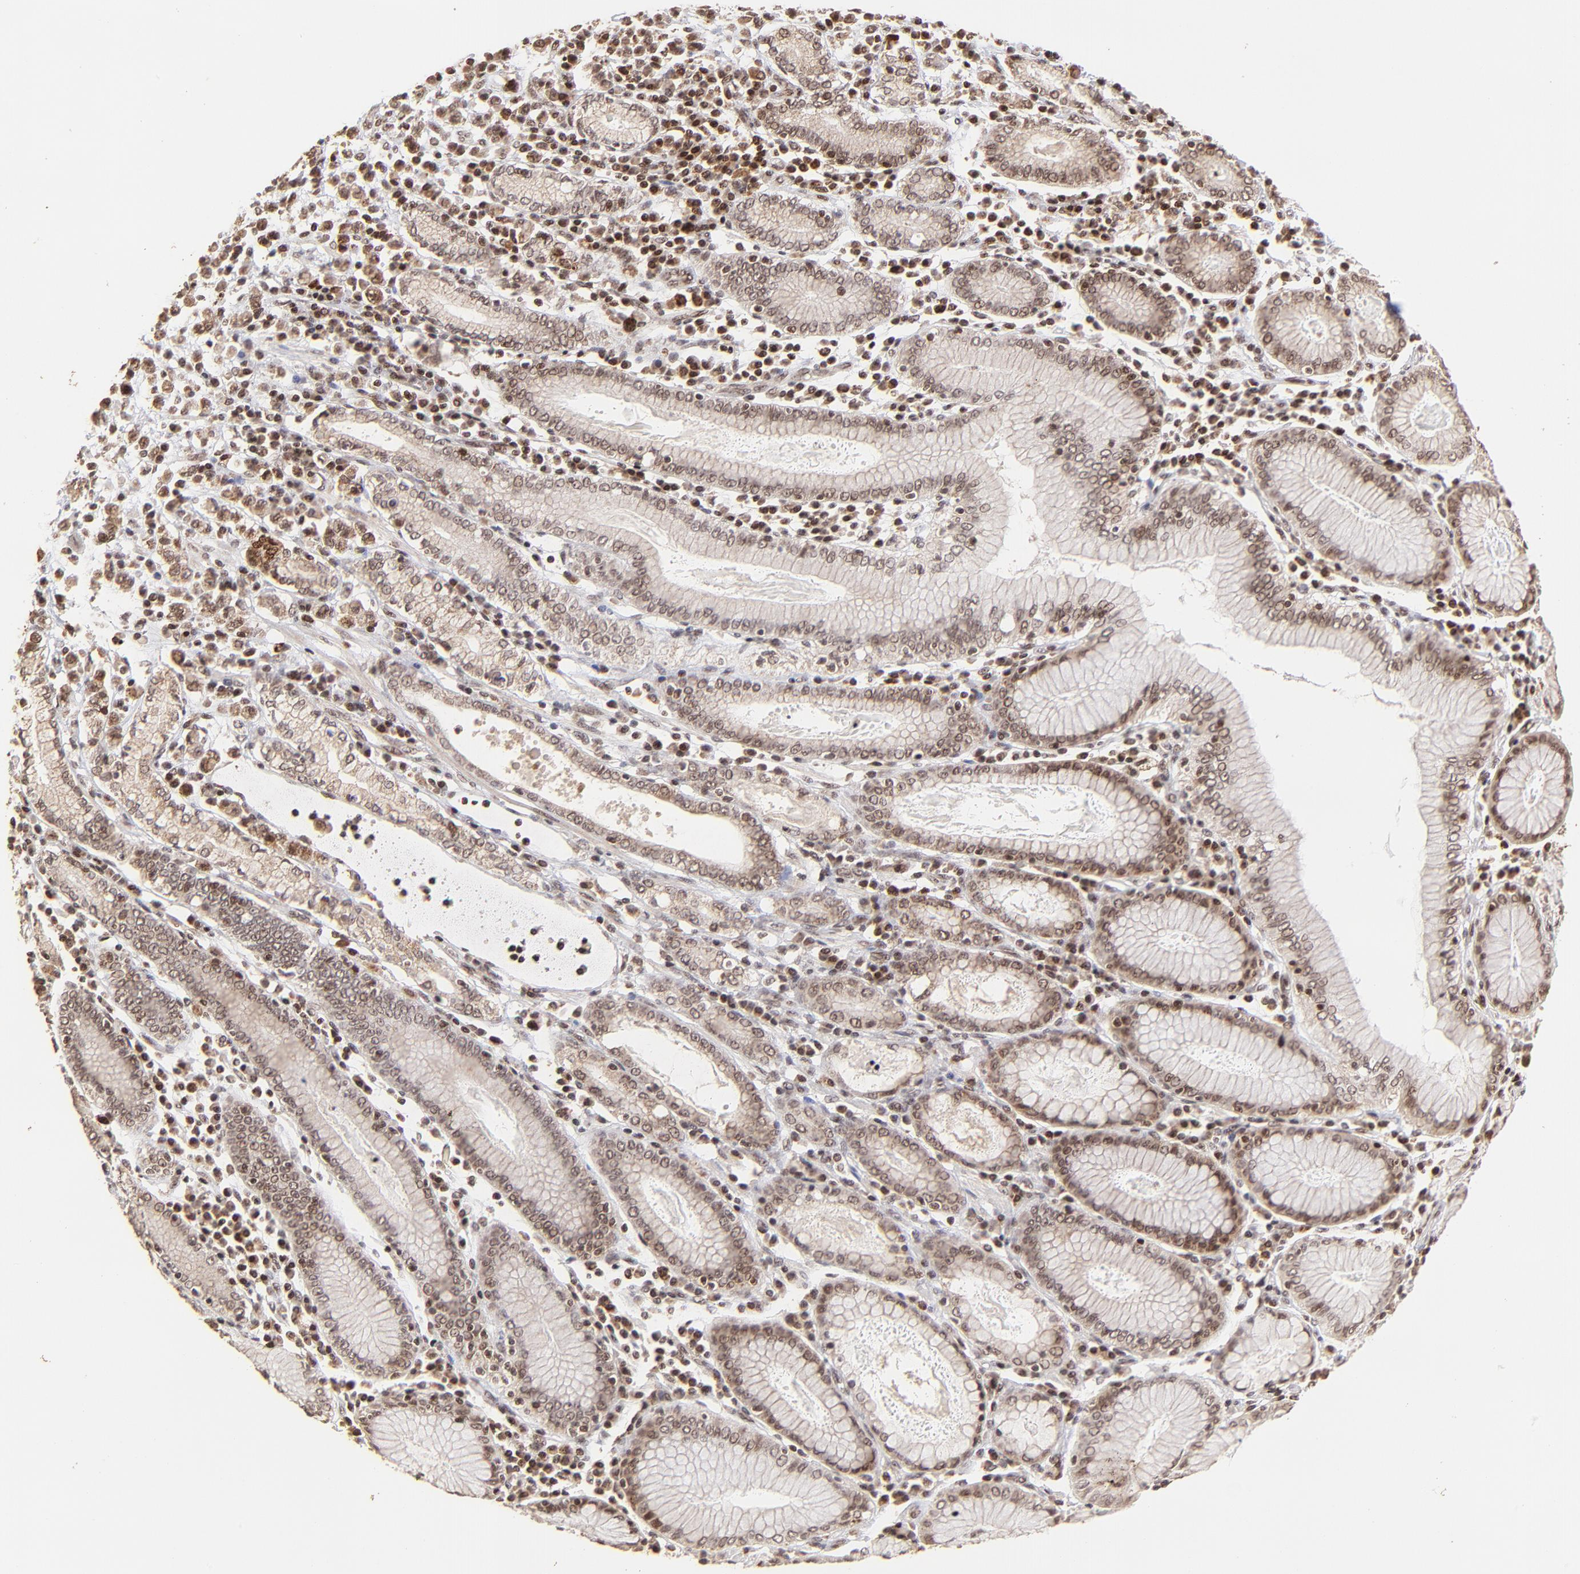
{"staining": {"intensity": "strong", "quantity": ">75%", "location": "cytoplasmic/membranous"}, "tissue": "stomach cancer", "cell_type": "Tumor cells", "image_type": "cancer", "snomed": [{"axis": "morphology", "description": "Adenocarcinoma, NOS"}, {"axis": "topography", "description": "Stomach, lower"}], "caption": "Protein expression analysis of human stomach adenocarcinoma reveals strong cytoplasmic/membranous positivity in about >75% of tumor cells.", "gene": "MED15", "patient": {"sex": "male", "age": 88}}